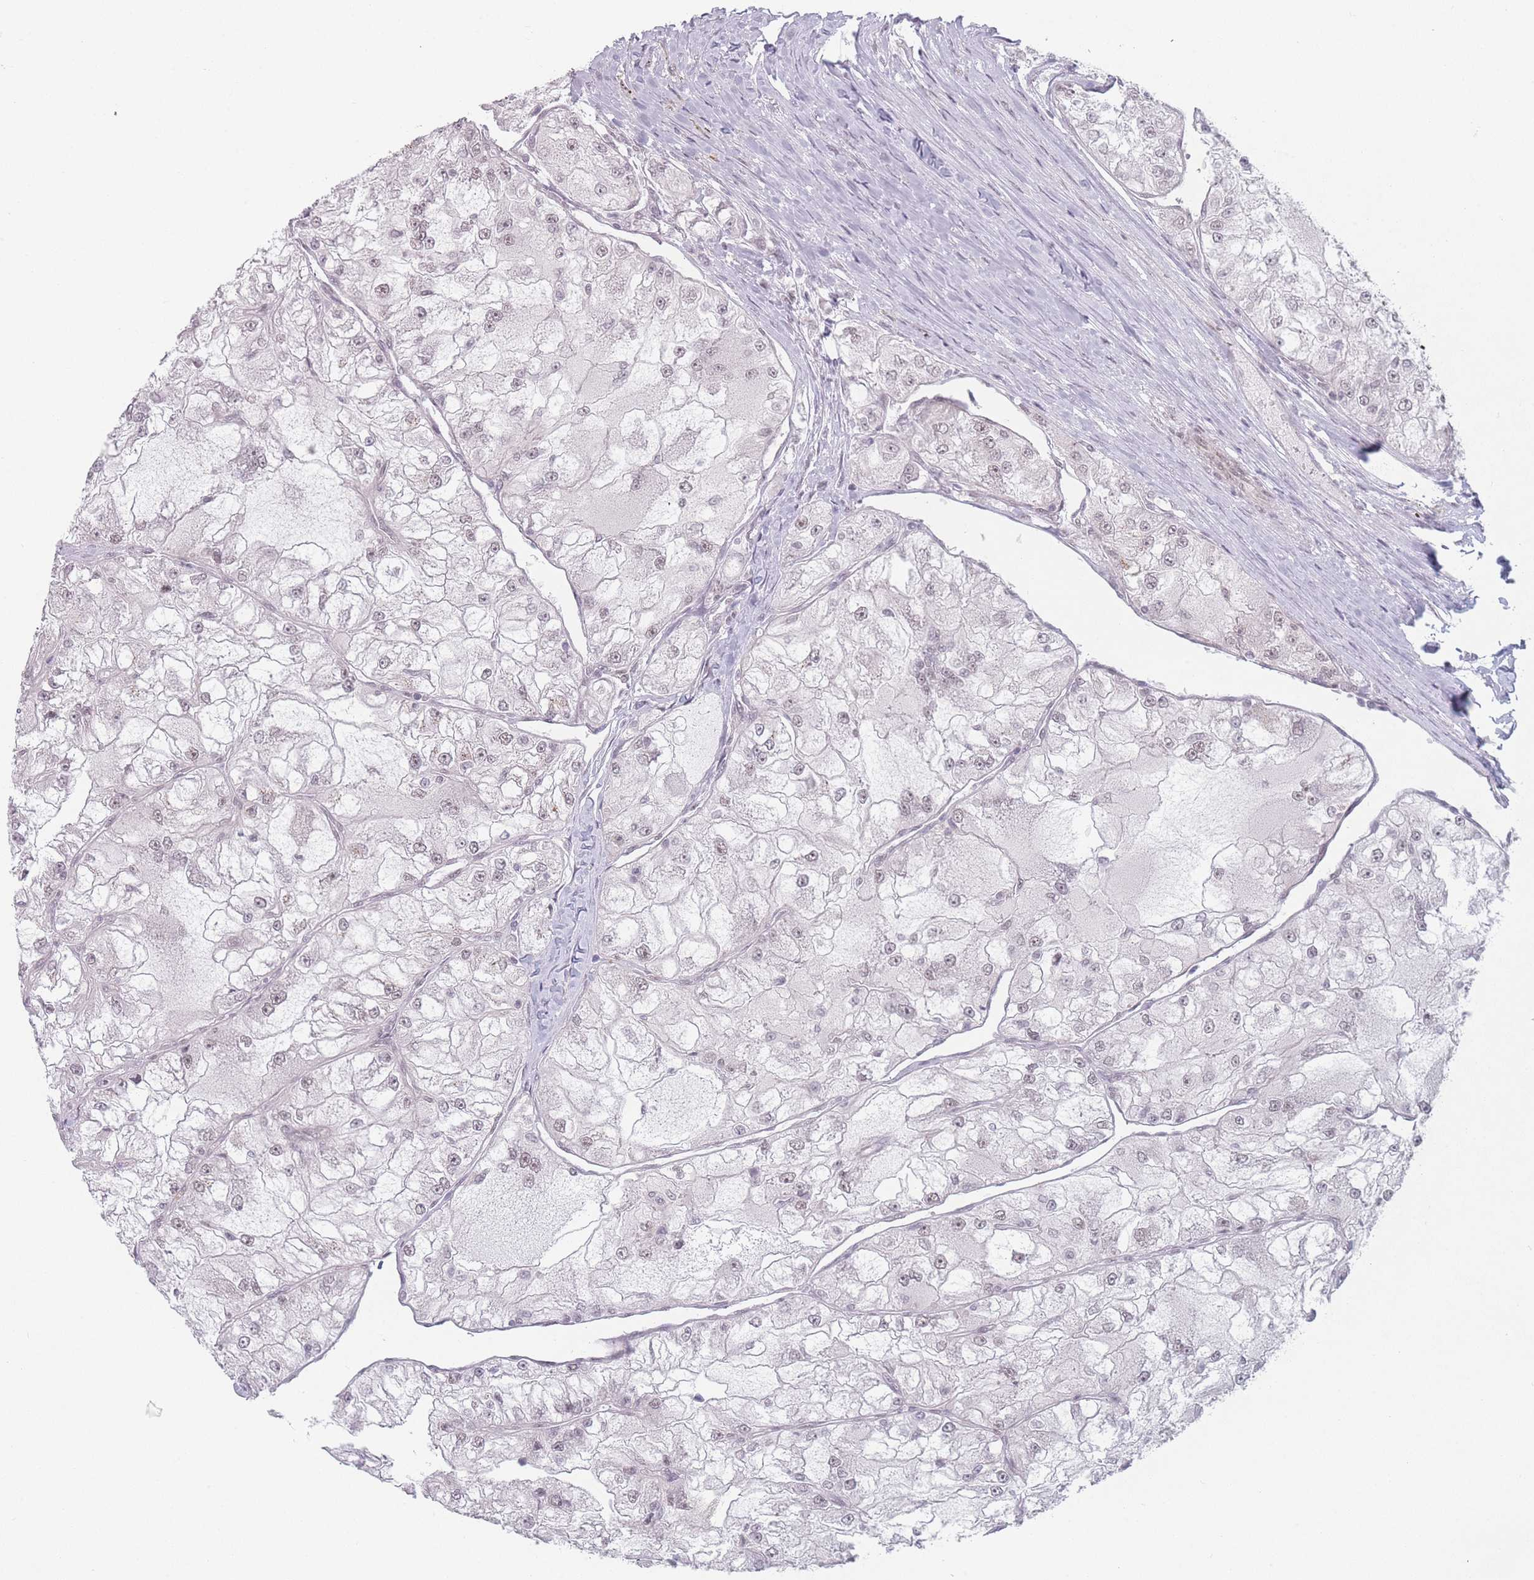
{"staining": {"intensity": "negative", "quantity": "none", "location": "none"}, "tissue": "renal cancer", "cell_type": "Tumor cells", "image_type": "cancer", "snomed": [{"axis": "morphology", "description": "Adenocarcinoma, NOS"}, {"axis": "topography", "description": "Kidney"}], "caption": "Image shows no protein staining in tumor cells of renal cancer (adenocarcinoma) tissue.", "gene": "ZC3H14", "patient": {"sex": "female", "age": 72}}